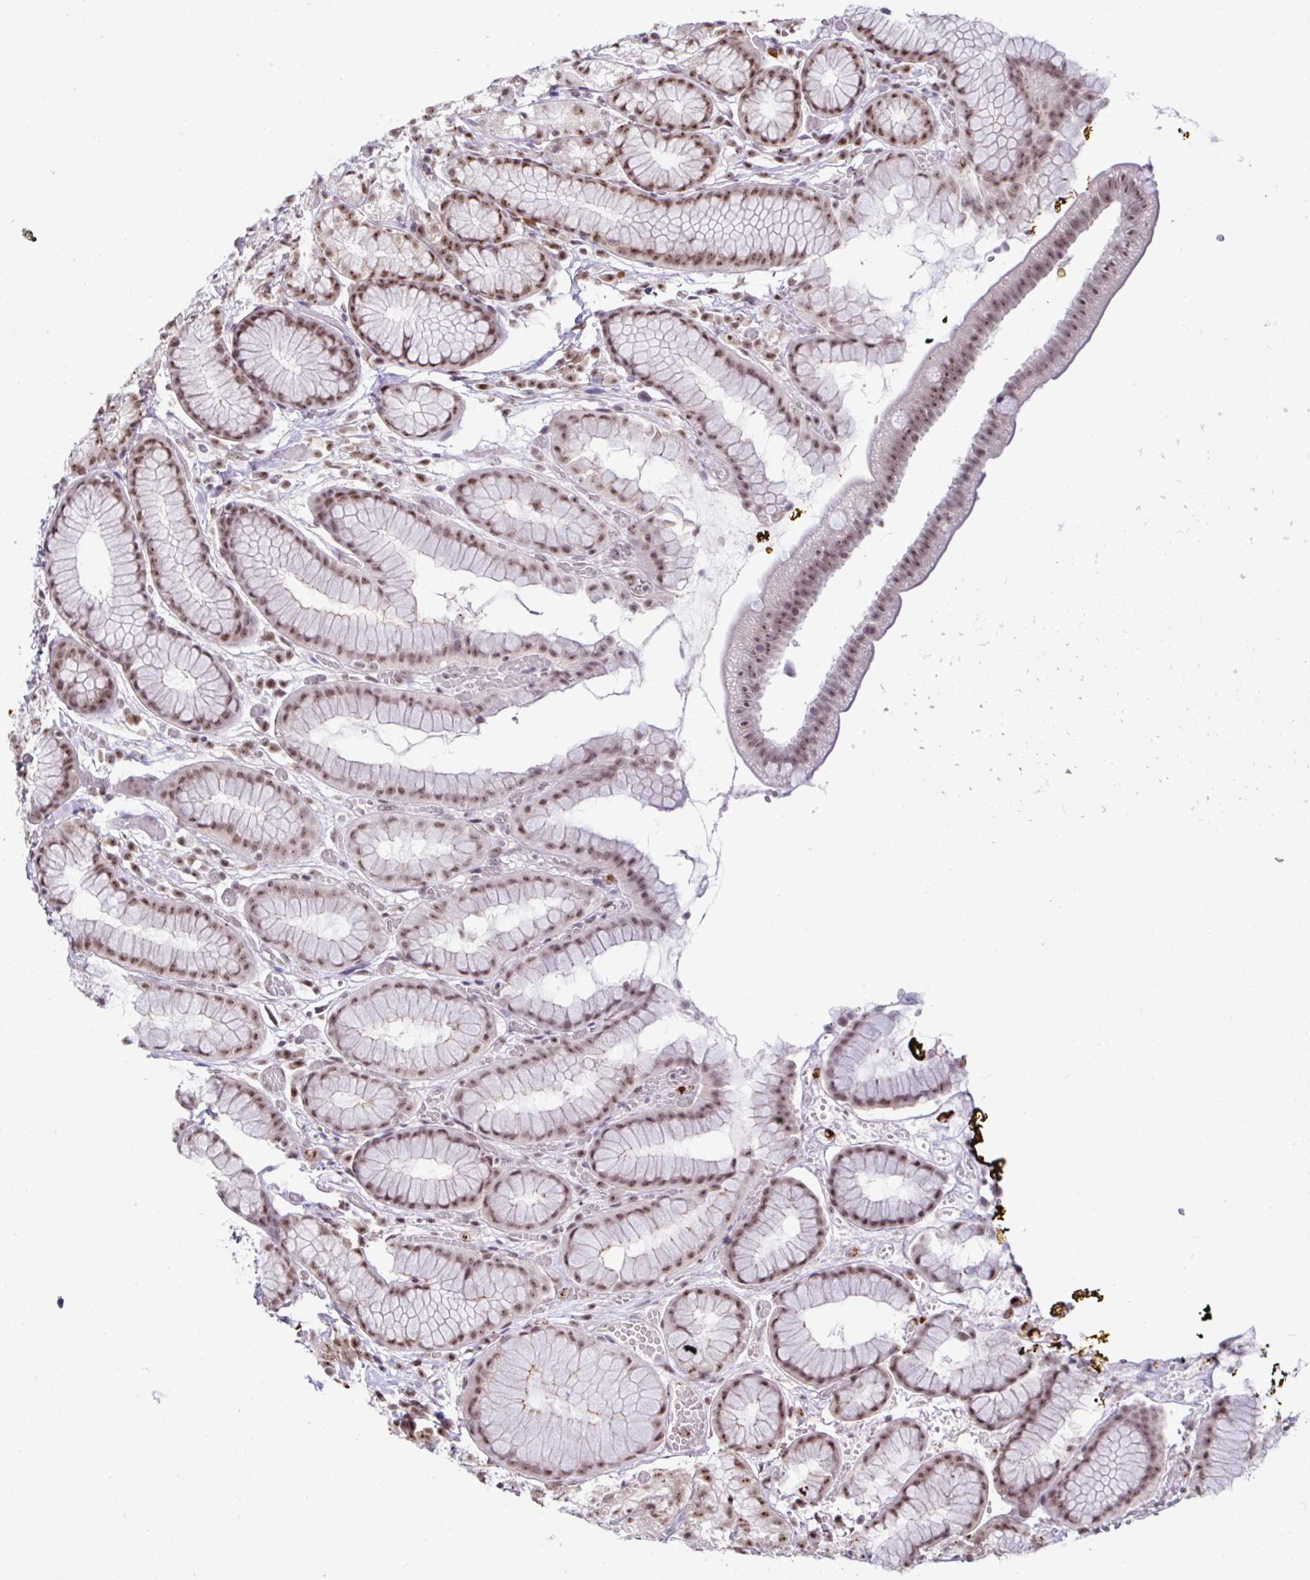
{"staining": {"intensity": "moderate", "quantity": ">75%", "location": "nuclear"}, "tissue": "stomach", "cell_type": "Glandular cells", "image_type": "normal", "snomed": [{"axis": "morphology", "description": "Normal tissue, NOS"}, {"axis": "topography", "description": "Smooth muscle"}, {"axis": "topography", "description": "Stomach"}], "caption": "Brown immunohistochemical staining in unremarkable human stomach shows moderate nuclear positivity in about >75% of glandular cells.", "gene": "PTPN2", "patient": {"sex": "male", "age": 70}}